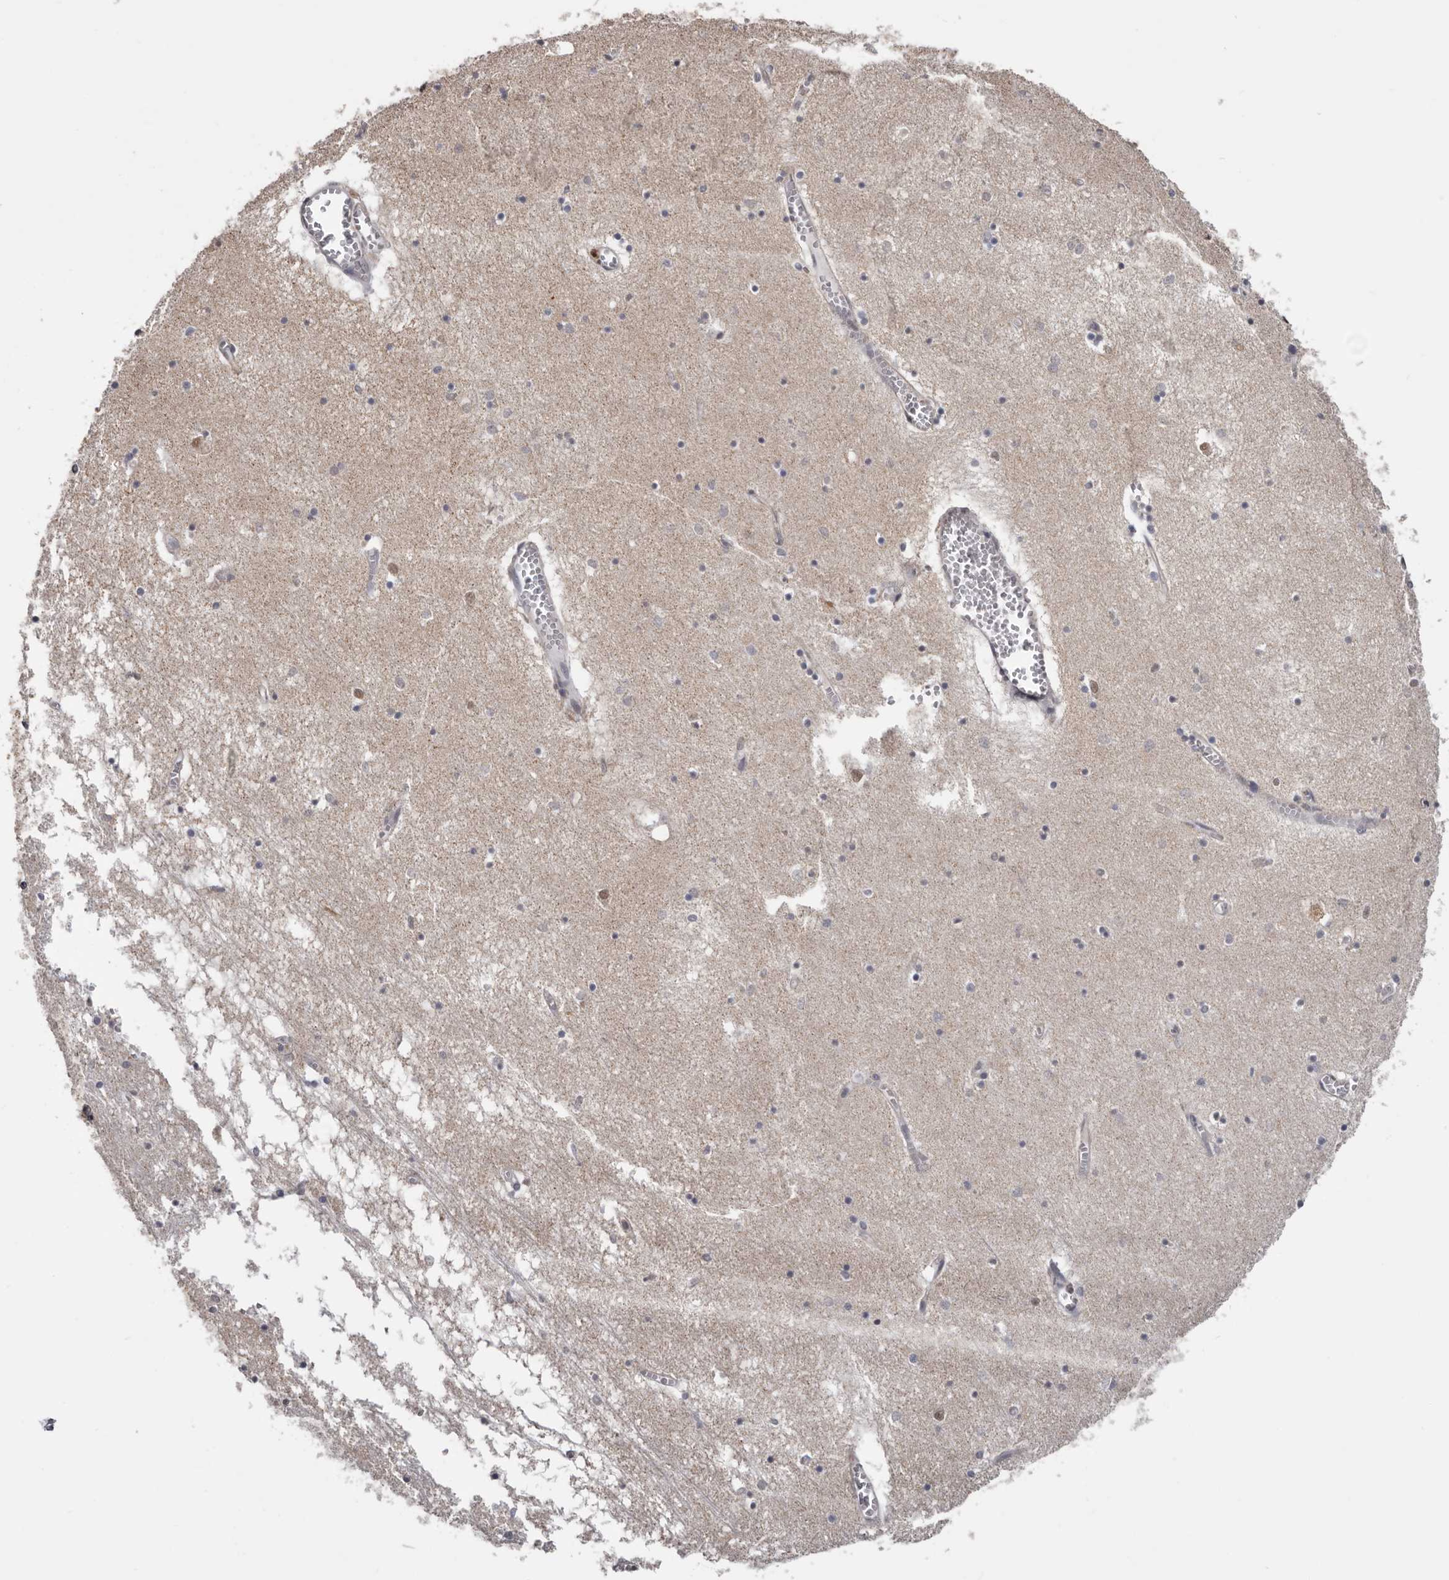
{"staining": {"intensity": "negative", "quantity": "none", "location": "none"}, "tissue": "hippocampus", "cell_type": "Glial cells", "image_type": "normal", "snomed": [{"axis": "morphology", "description": "Normal tissue, NOS"}, {"axis": "topography", "description": "Hippocampus"}], "caption": "A high-resolution micrograph shows immunohistochemistry staining of unremarkable hippocampus, which demonstrates no significant positivity in glial cells.", "gene": "MOGAT2", "patient": {"sex": "male", "age": 70}}